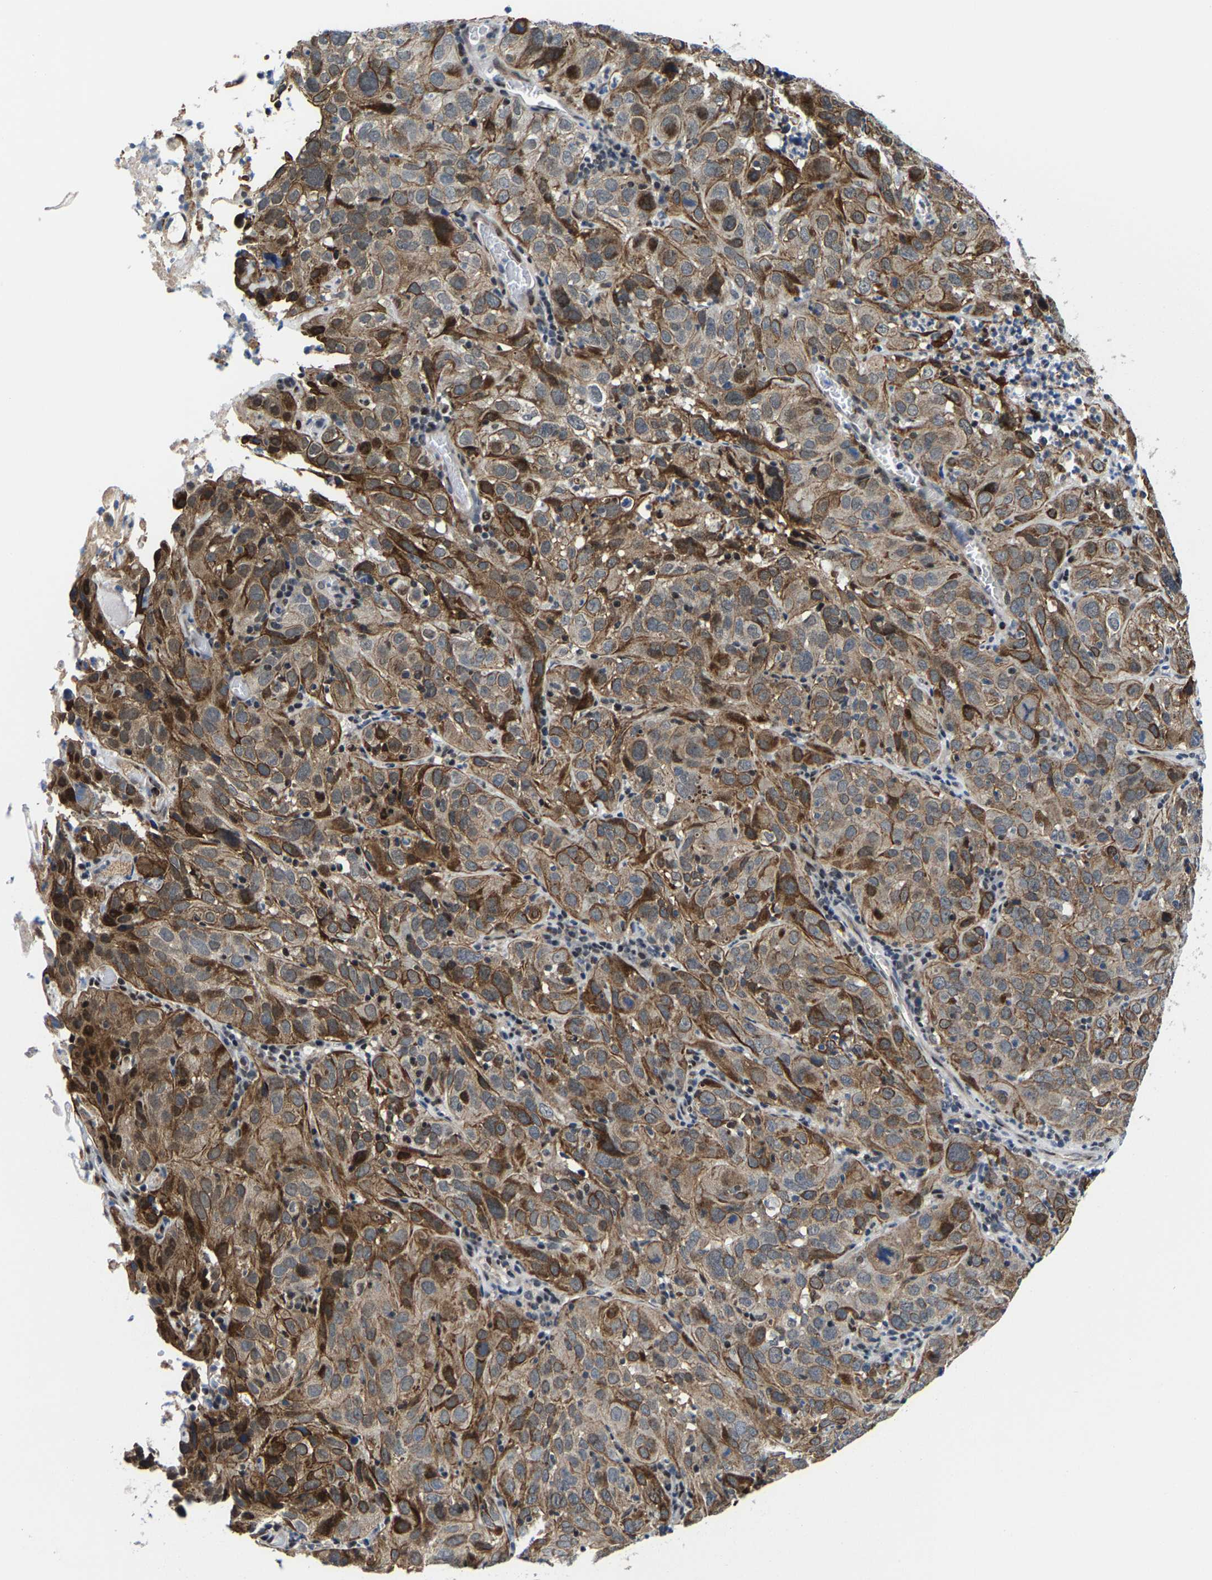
{"staining": {"intensity": "moderate", "quantity": ">75%", "location": "cytoplasmic/membranous"}, "tissue": "cervical cancer", "cell_type": "Tumor cells", "image_type": "cancer", "snomed": [{"axis": "morphology", "description": "Squamous cell carcinoma, NOS"}, {"axis": "topography", "description": "Cervix"}], "caption": "Brown immunohistochemical staining in squamous cell carcinoma (cervical) exhibits moderate cytoplasmic/membranous positivity in approximately >75% of tumor cells. Immunohistochemistry (ihc) stains the protein of interest in brown and the nuclei are stained blue.", "gene": "GTPBP10", "patient": {"sex": "female", "age": 32}}